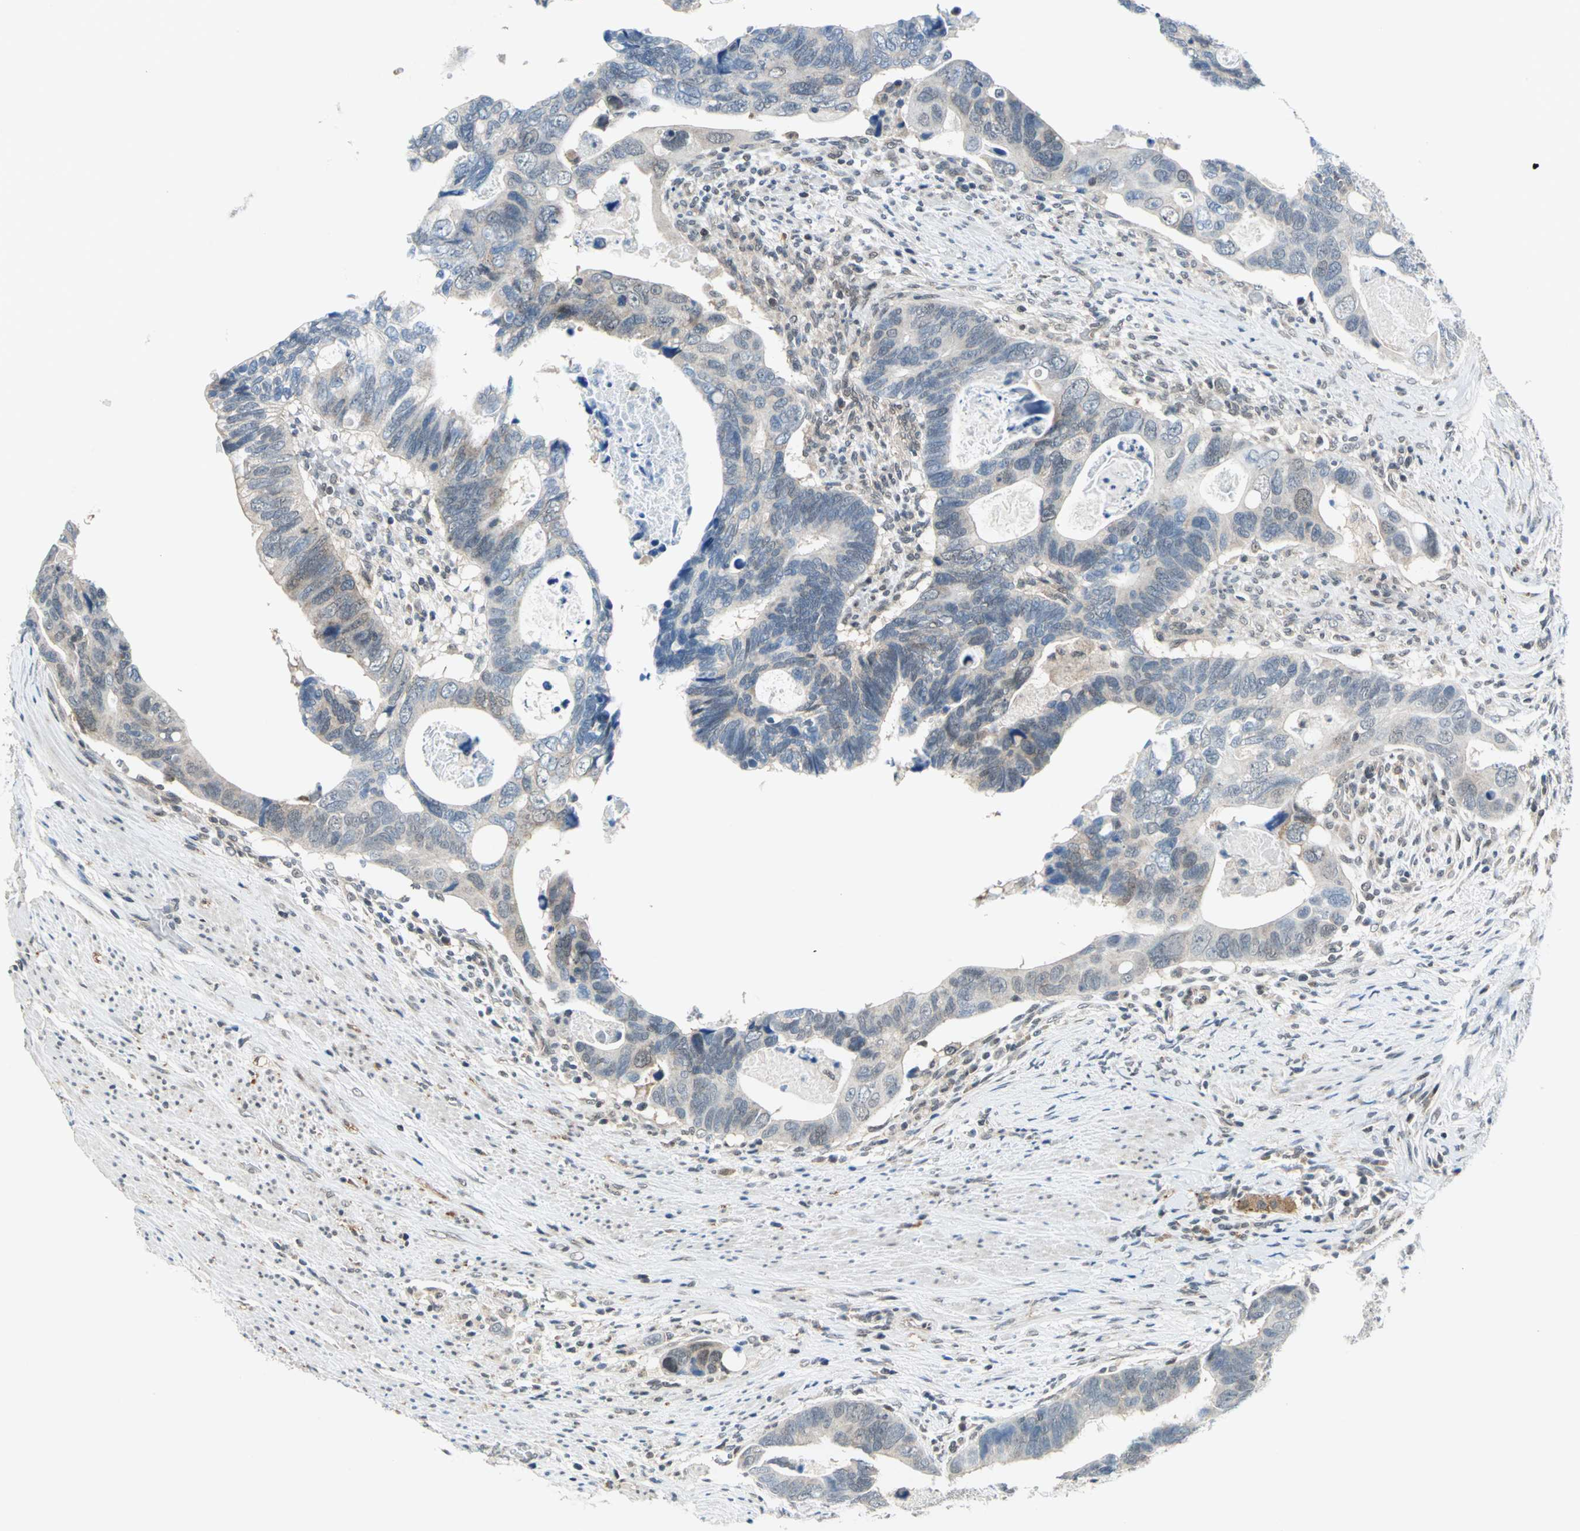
{"staining": {"intensity": "negative", "quantity": "none", "location": "none"}, "tissue": "colorectal cancer", "cell_type": "Tumor cells", "image_type": "cancer", "snomed": [{"axis": "morphology", "description": "Adenocarcinoma, NOS"}, {"axis": "topography", "description": "Rectum"}], "caption": "IHC of human colorectal cancer demonstrates no positivity in tumor cells.", "gene": "PIN1", "patient": {"sex": "male", "age": 53}}